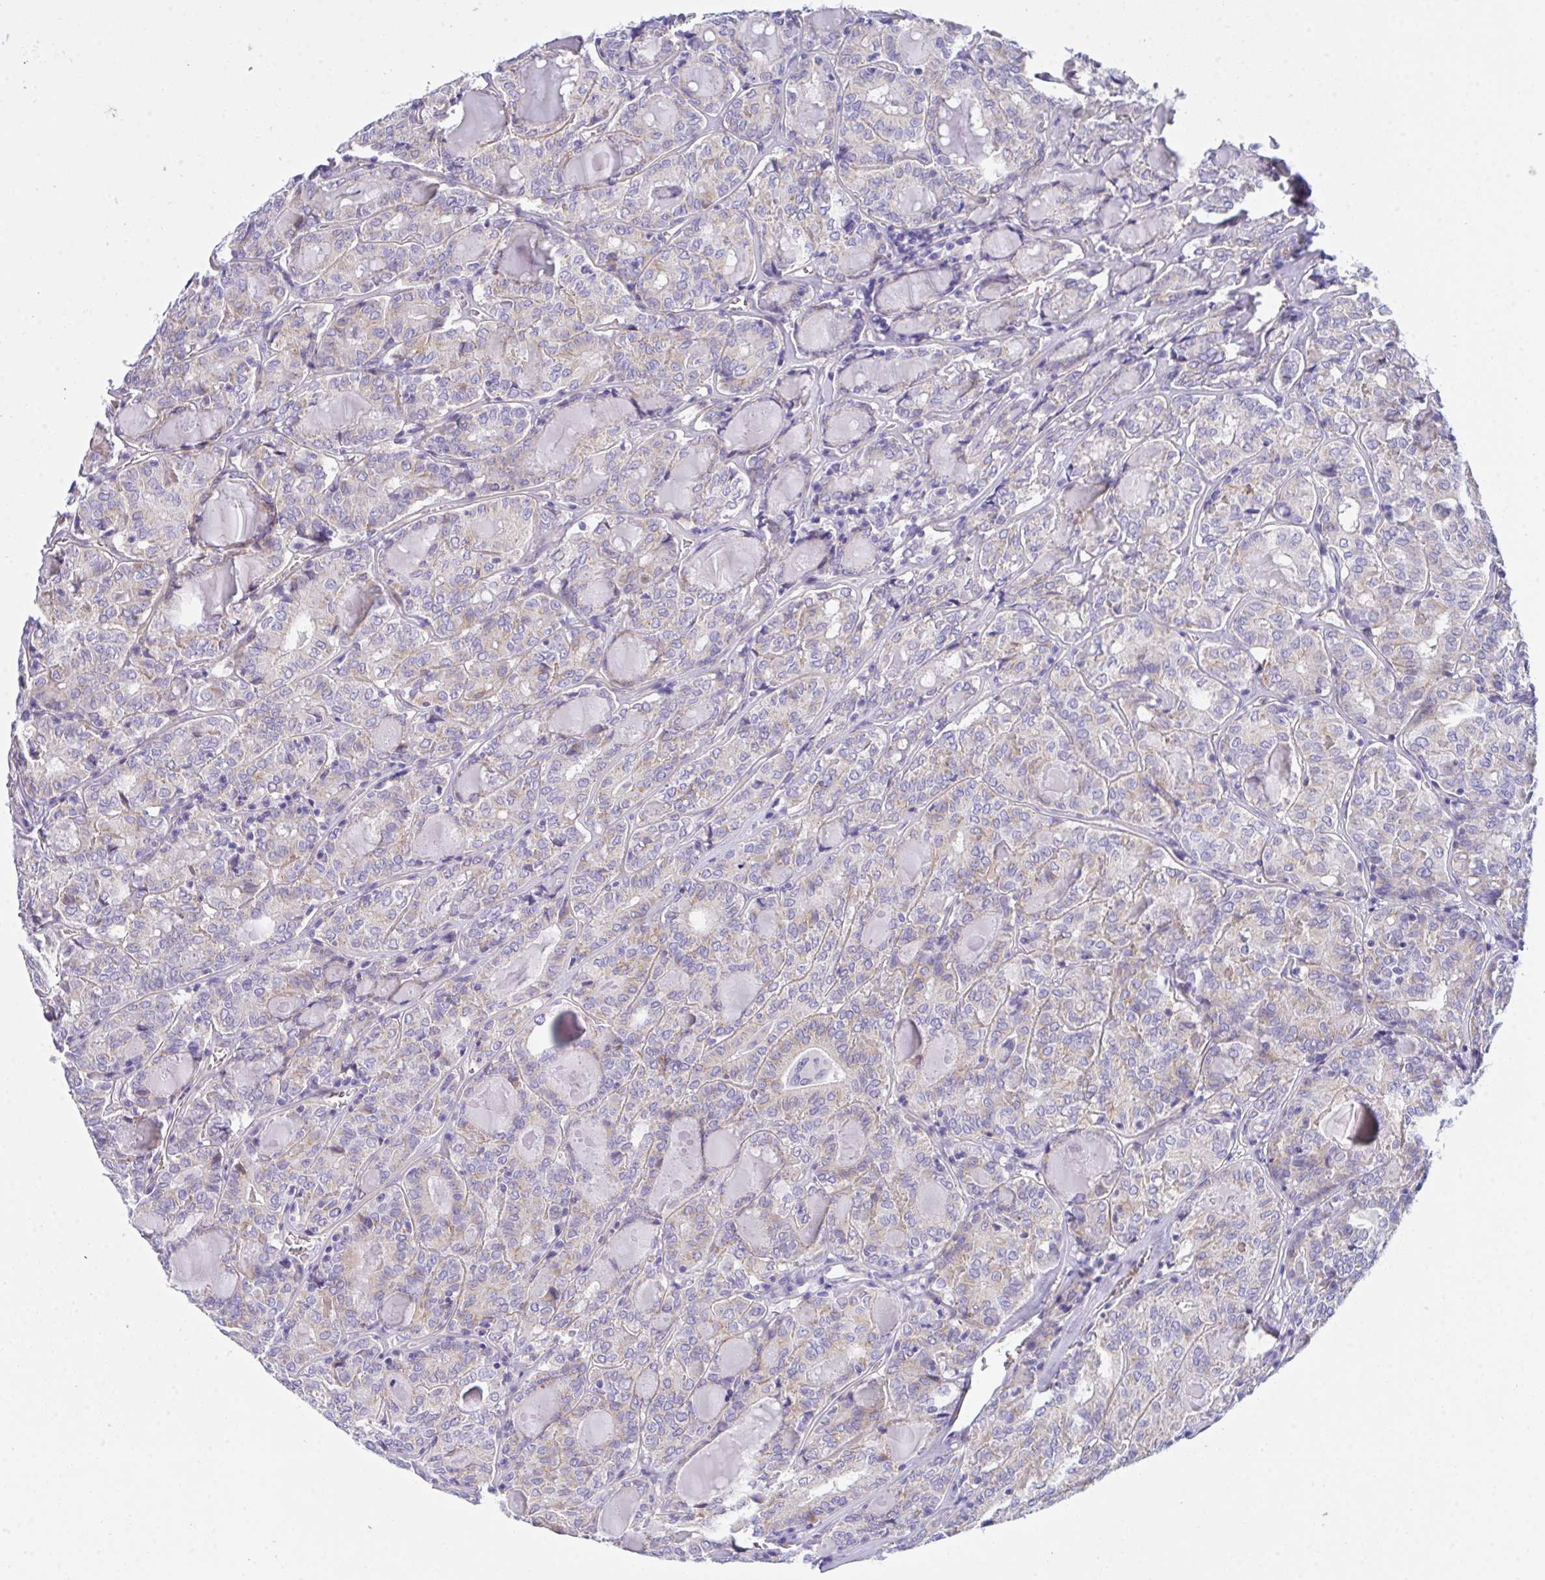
{"staining": {"intensity": "weak", "quantity": "25%-75%", "location": "cytoplasmic/membranous"}, "tissue": "thyroid cancer", "cell_type": "Tumor cells", "image_type": "cancer", "snomed": [{"axis": "morphology", "description": "Papillary adenocarcinoma, NOS"}, {"axis": "topography", "description": "Thyroid gland"}], "caption": "High-magnification brightfield microscopy of thyroid cancer stained with DAB (brown) and counterstained with hematoxylin (blue). tumor cells exhibit weak cytoplasmic/membranous staining is seen in approximately25%-75% of cells. The staining is performed using DAB brown chromogen to label protein expression. The nuclei are counter-stained blue using hematoxylin.", "gene": "CEP170B", "patient": {"sex": "female", "age": 72}}